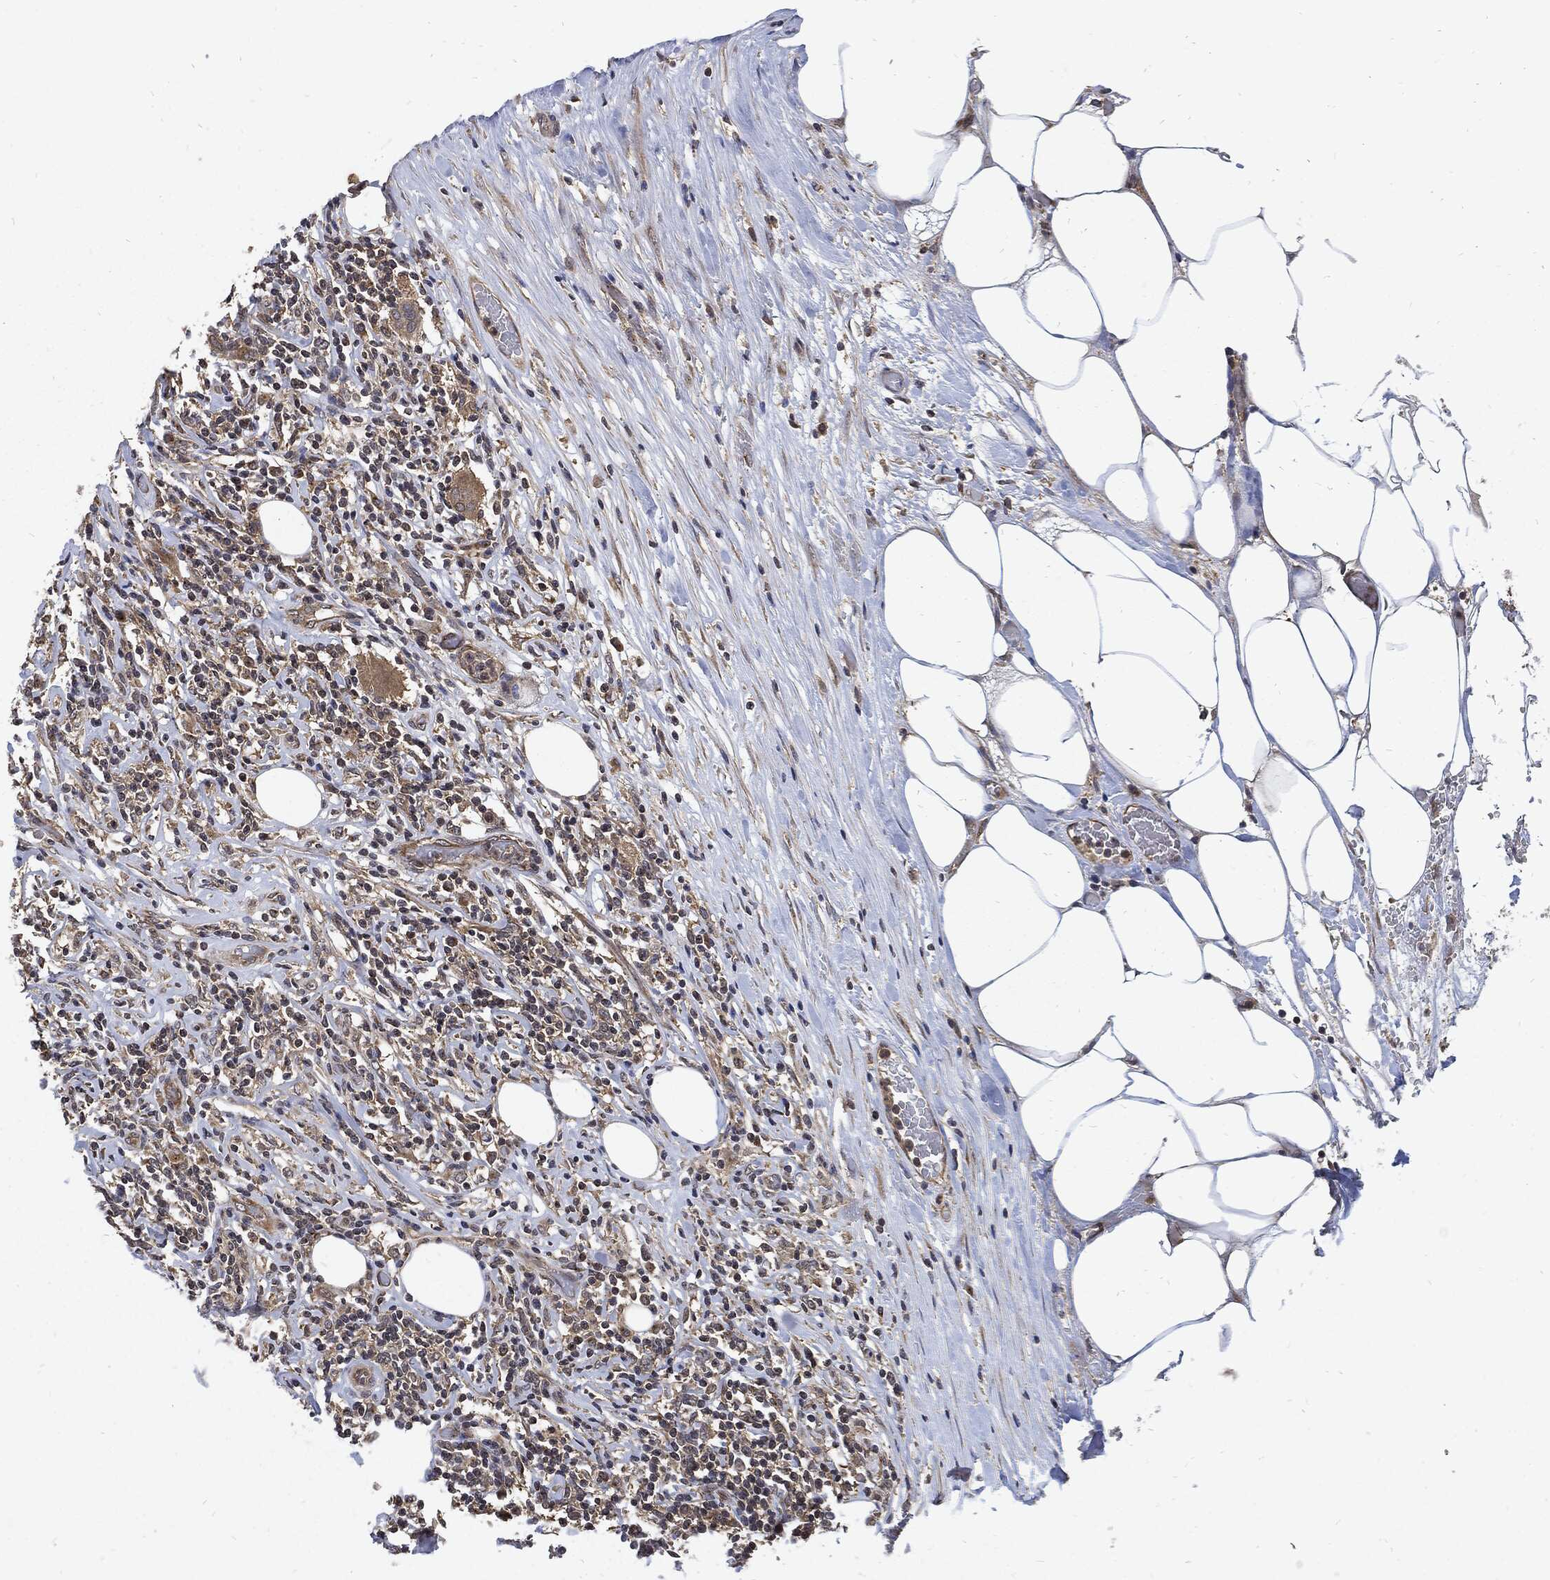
{"staining": {"intensity": "negative", "quantity": "none", "location": "none"}, "tissue": "lymphoma", "cell_type": "Tumor cells", "image_type": "cancer", "snomed": [{"axis": "morphology", "description": "Malignant lymphoma, non-Hodgkin's type, High grade"}, {"axis": "topography", "description": "Lymph node"}], "caption": "High-grade malignant lymphoma, non-Hodgkin's type was stained to show a protein in brown. There is no significant positivity in tumor cells.", "gene": "DCTN1", "patient": {"sex": "female", "age": 84}}